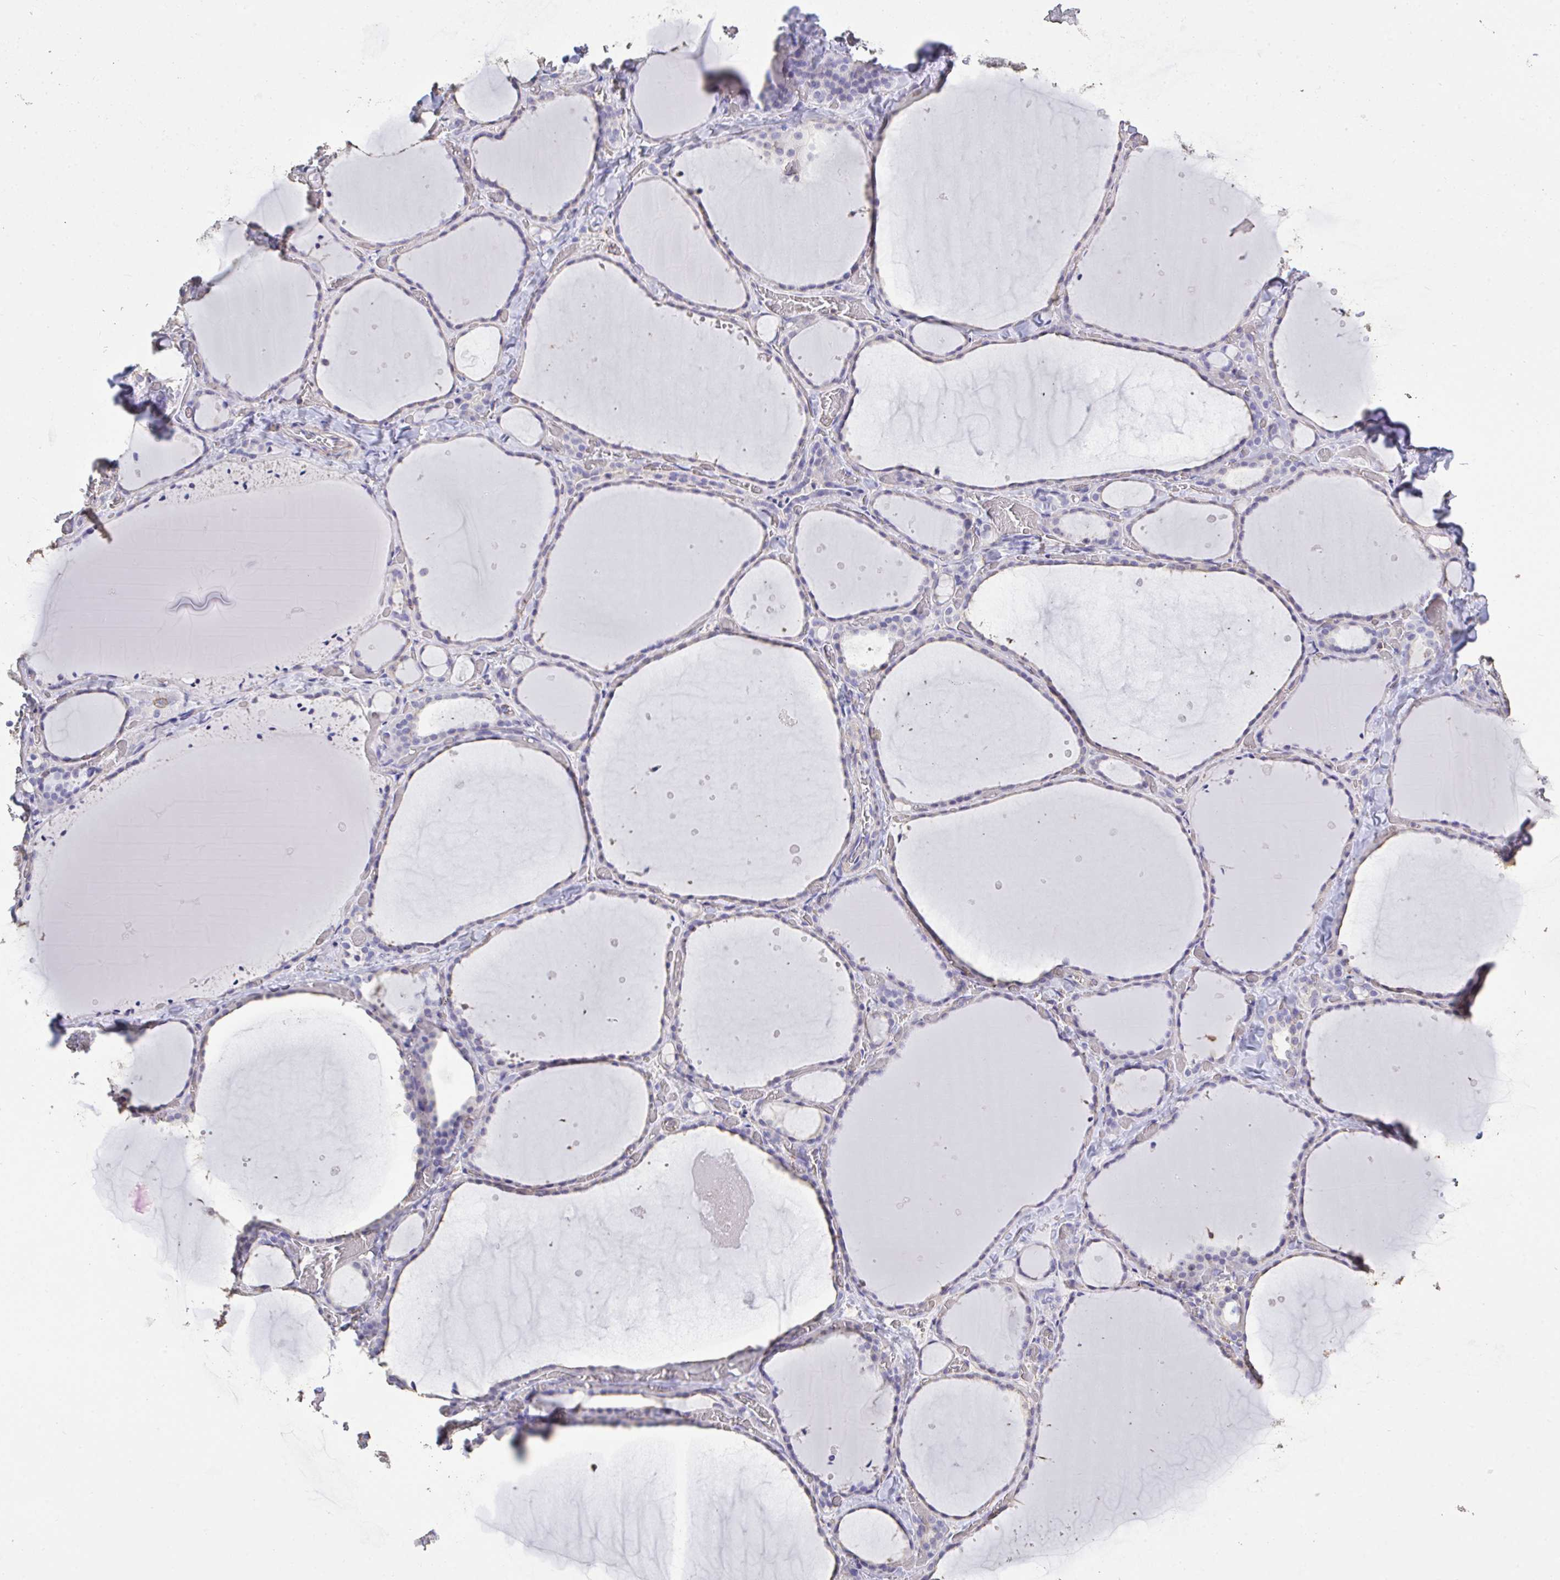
{"staining": {"intensity": "negative", "quantity": "none", "location": "none"}, "tissue": "thyroid gland", "cell_type": "Glandular cells", "image_type": "normal", "snomed": [{"axis": "morphology", "description": "Normal tissue, NOS"}, {"axis": "topography", "description": "Thyroid gland"}], "caption": "High magnification brightfield microscopy of benign thyroid gland stained with DAB (brown) and counterstained with hematoxylin (blue): glandular cells show no significant expression.", "gene": "IL23R", "patient": {"sex": "female", "age": 36}}